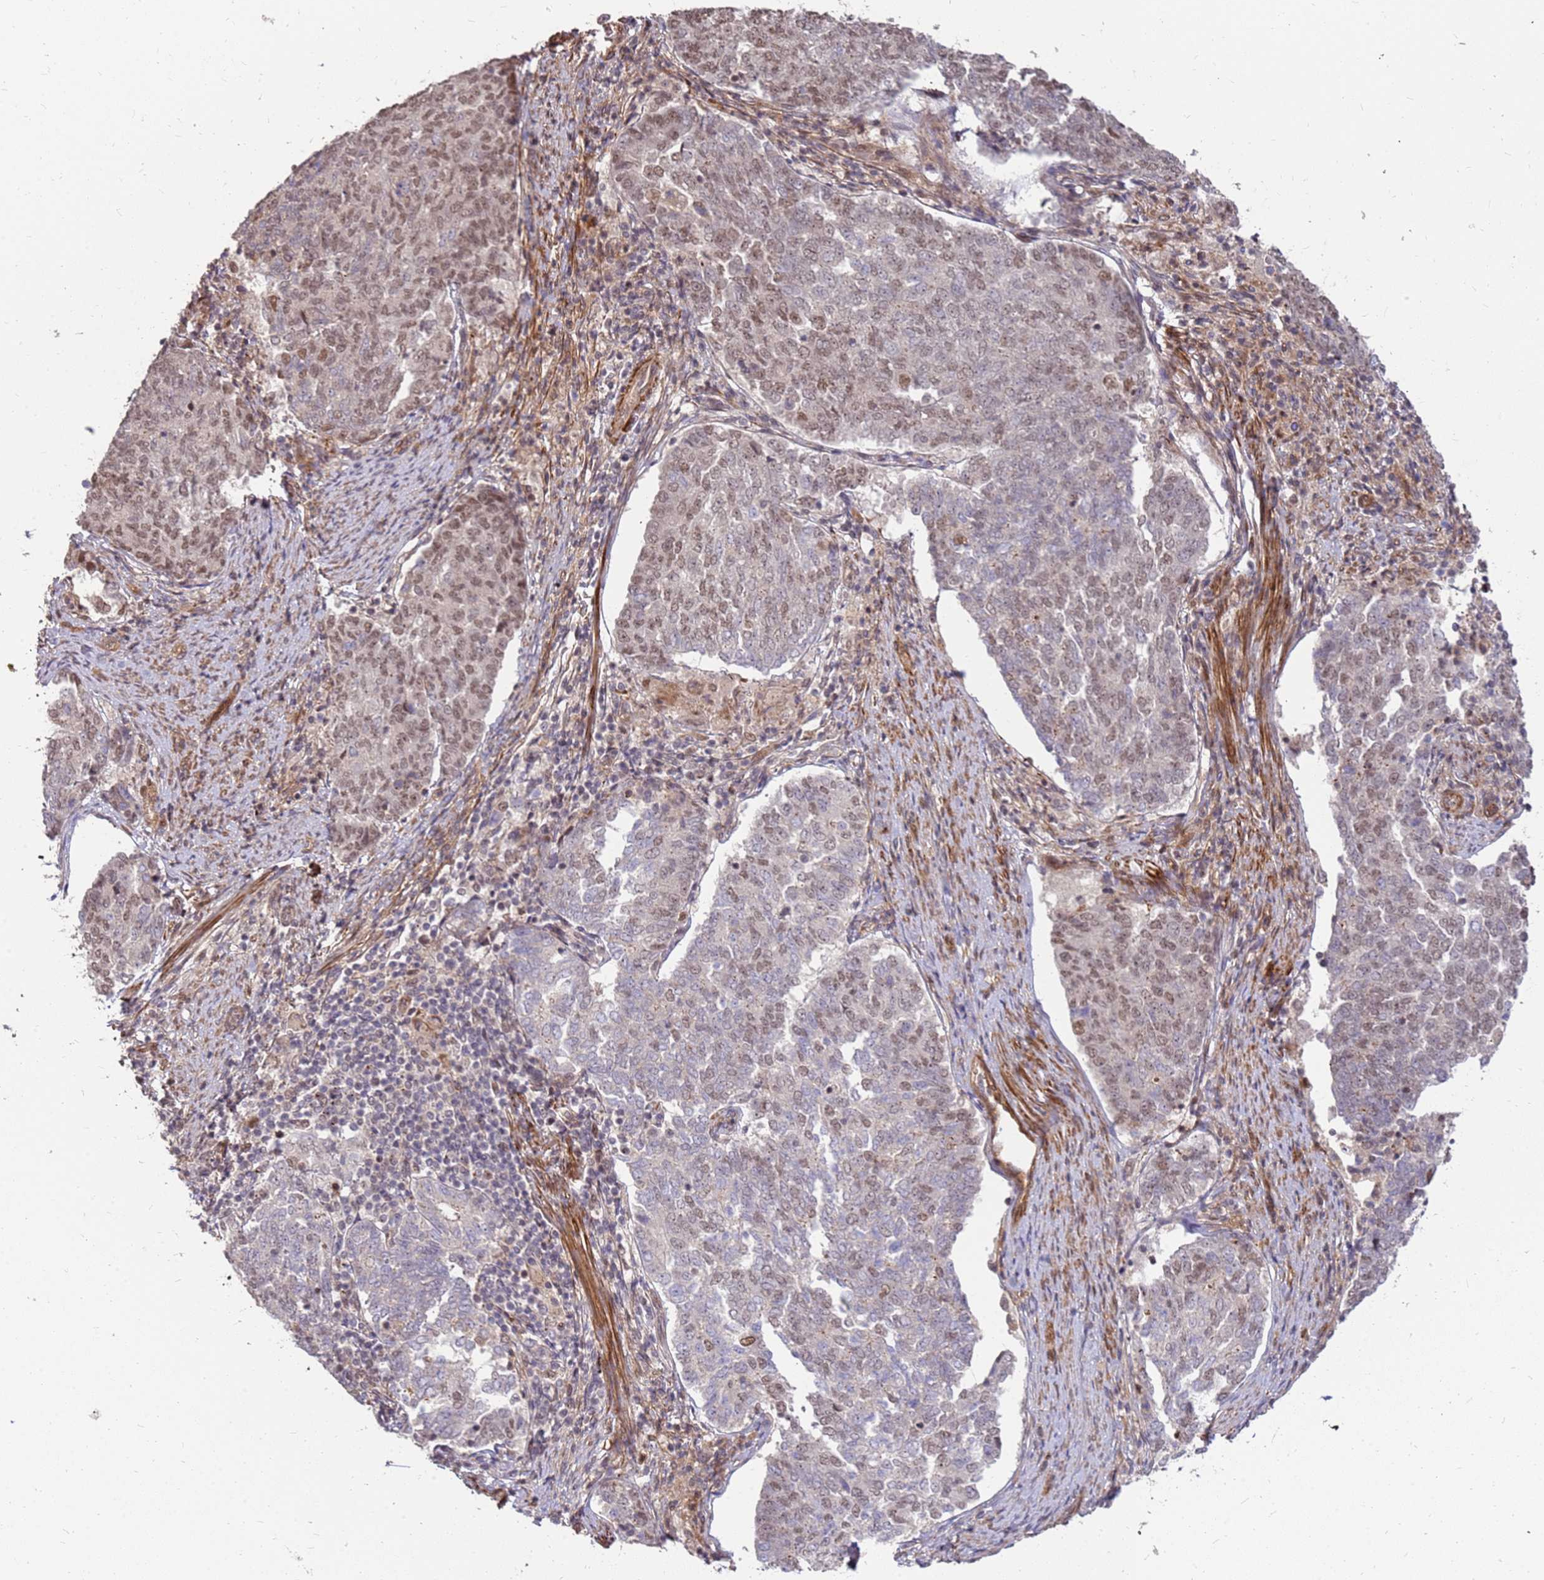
{"staining": {"intensity": "moderate", "quantity": ">75%", "location": "nuclear"}, "tissue": "endometrial cancer", "cell_type": "Tumor cells", "image_type": "cancer", "snomed": [{"axis": "morphology", "description": "Adenocarcinoma, NOS"}, {"axis": "topography", "description": "Endometrium"}], "caption": "Protein staining of endometrial cancer (adenocarcinoma) tissue exhibits moderate nuclear expression in about >75% of tumor cells.", "gene": "ST18", "patient": {"sex": "female", "age": 80}}